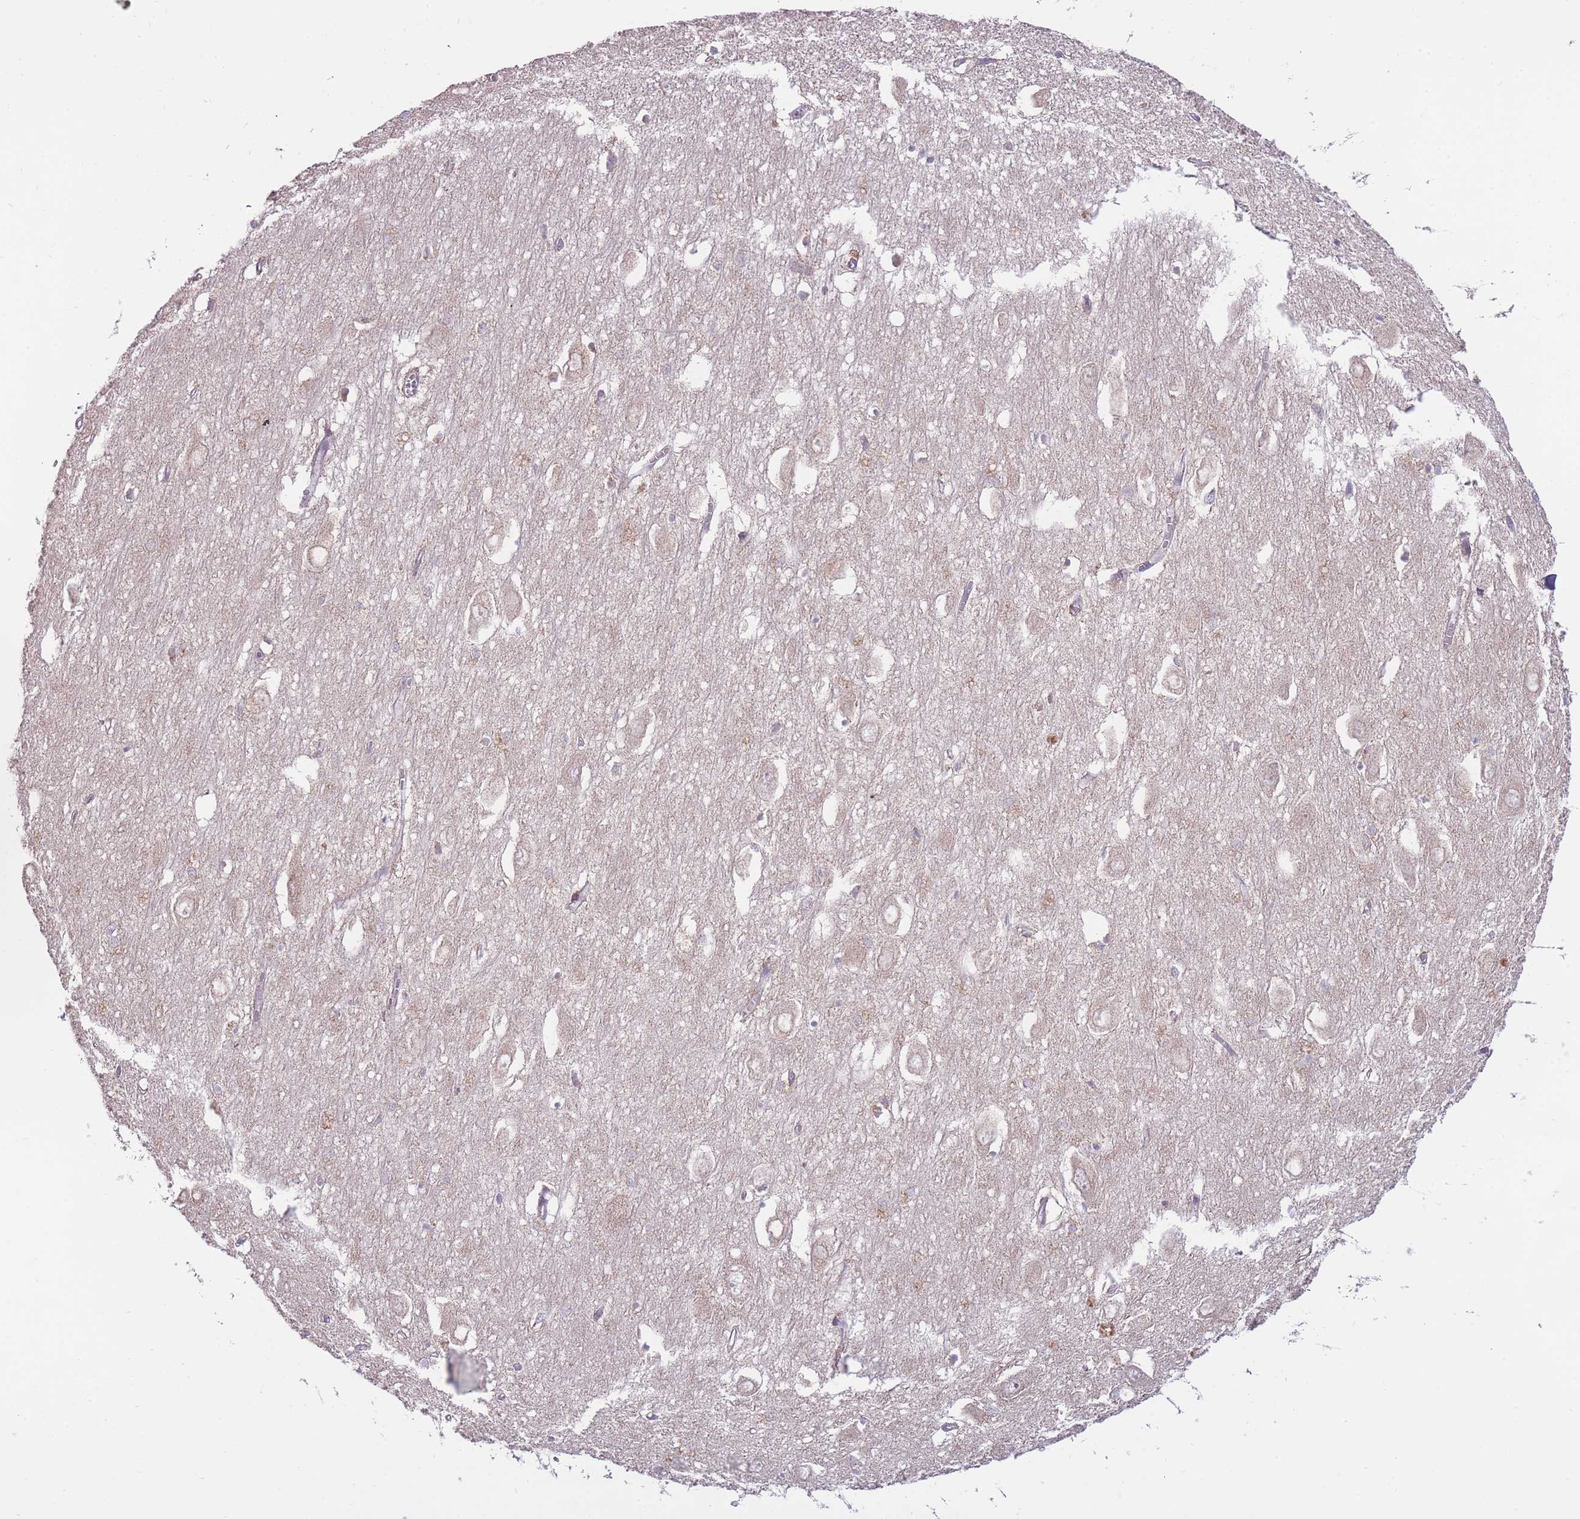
{"staining": {"intensity": "weak", "quantity": "<25%", "location": "cytoplasmic/membranous"}, "tissue": "hippocampus", "cell_type": "Glial cells", "image_type": "normal", "snomed": [{"axis": "morphology", "description": "Normal tissue, NOS"}, {"axis": "topography", "description": "Hippocampus"}], "caption": "Human hippocampus stained for a protein using immunohistochemistry (IHC) demonstrates no staining in glial cells.", "gene": "MCIDAS", "patient": {"sex": "female", "age": 64}}